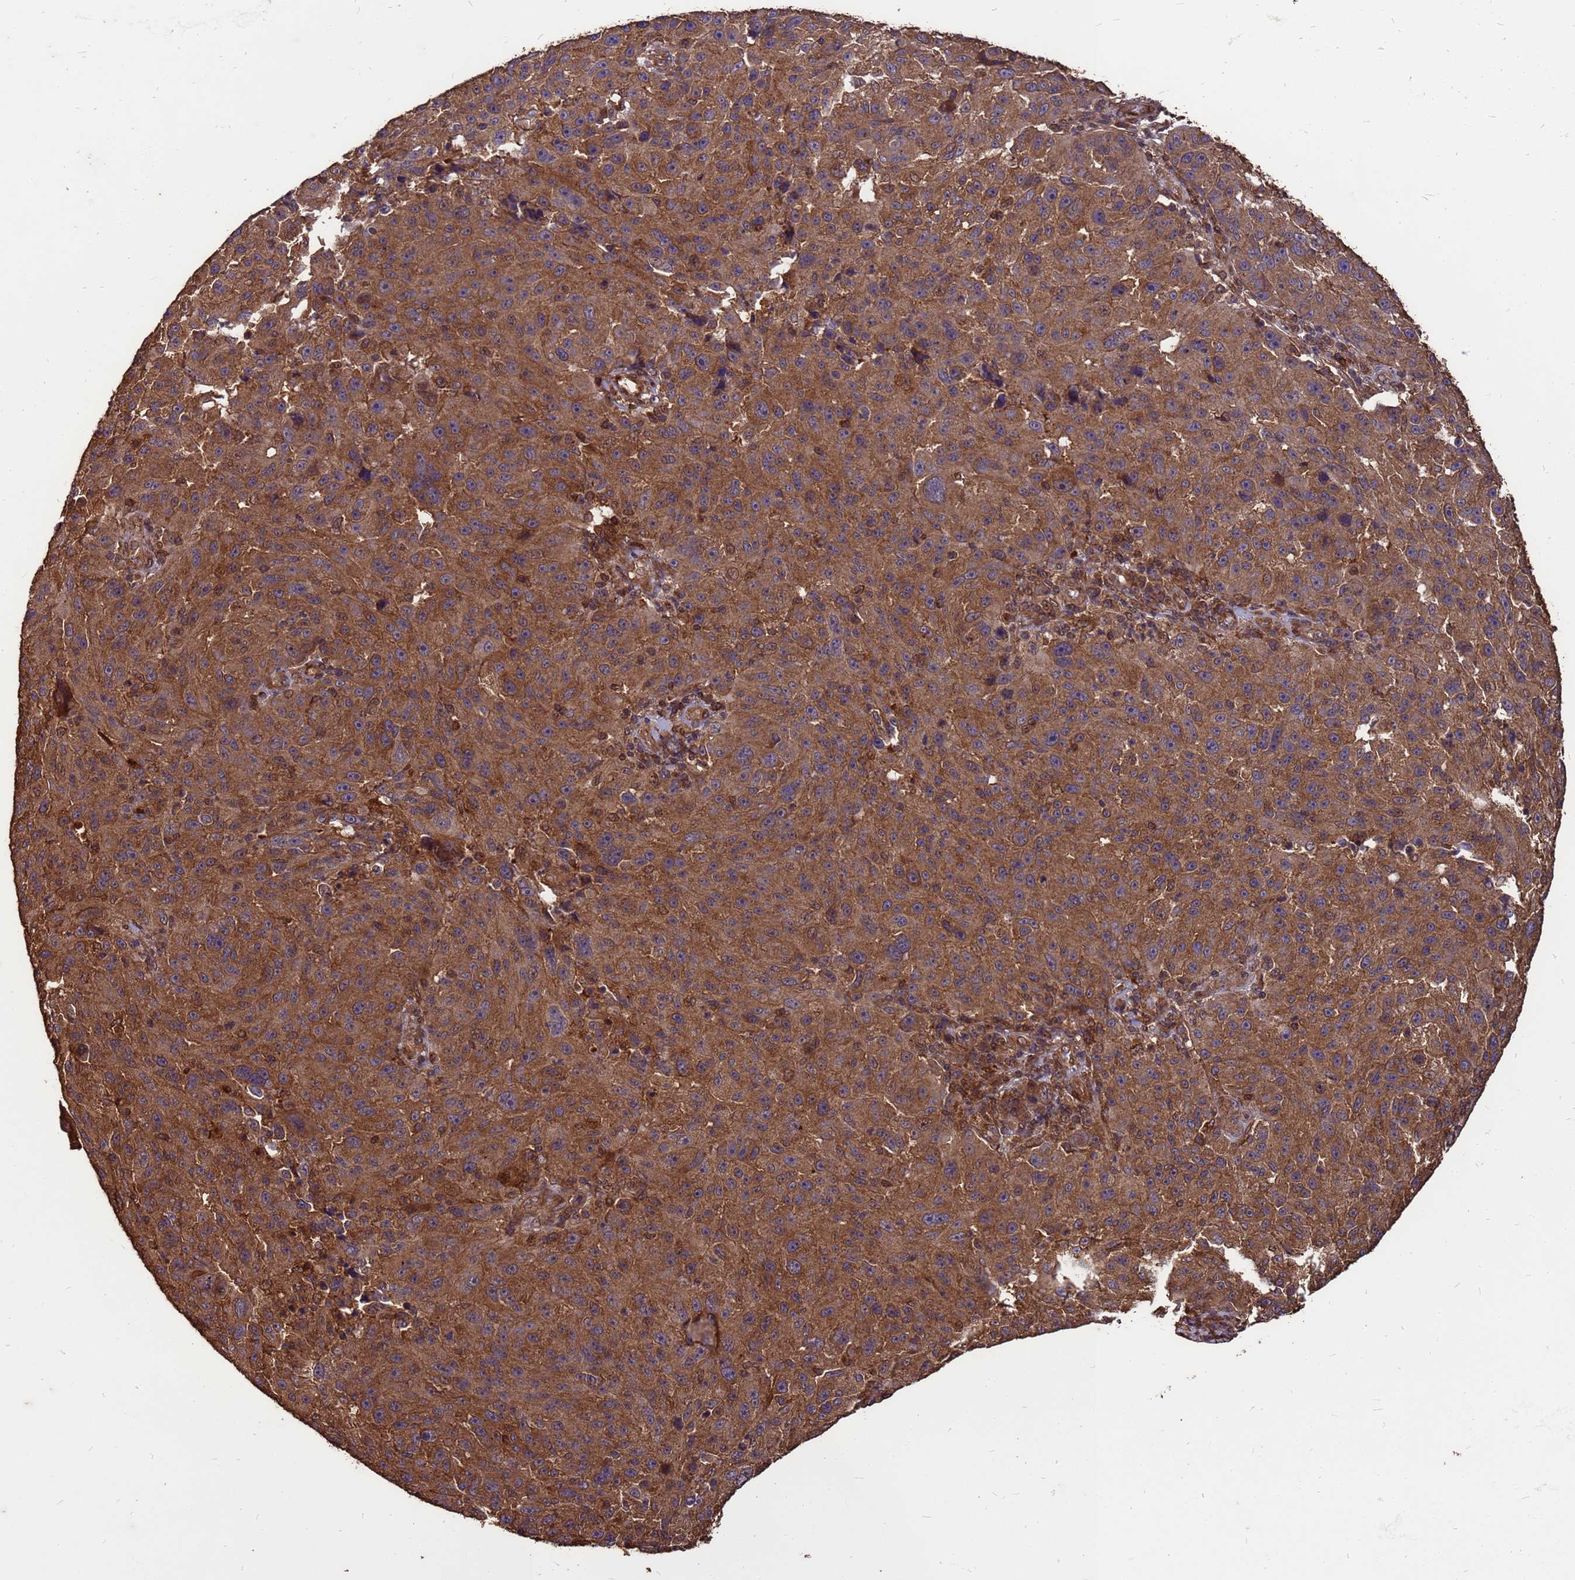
{"staining": {"intensity": "moderate", "quantity": ">75%", "location": "cytoplasmic/membranous"}, "tissue": "melanoma", "cell_type": "Tumor cells", "image_type": "cancer", "snomed": [{"axis": "morphology", "description": "Malignant melanoma, NOS"}, {"axis": "topography", "description": "Skin"}], "caption": "IHC (DAB (3,3'-diaminobenzidine)) staining of human melanoma exhibits moderate cytoplasmic/membranous protein staining in approximately >75% of tumor cells.", "gene": "ZNF618", "patient": {"sex": "male", "age": 53}}